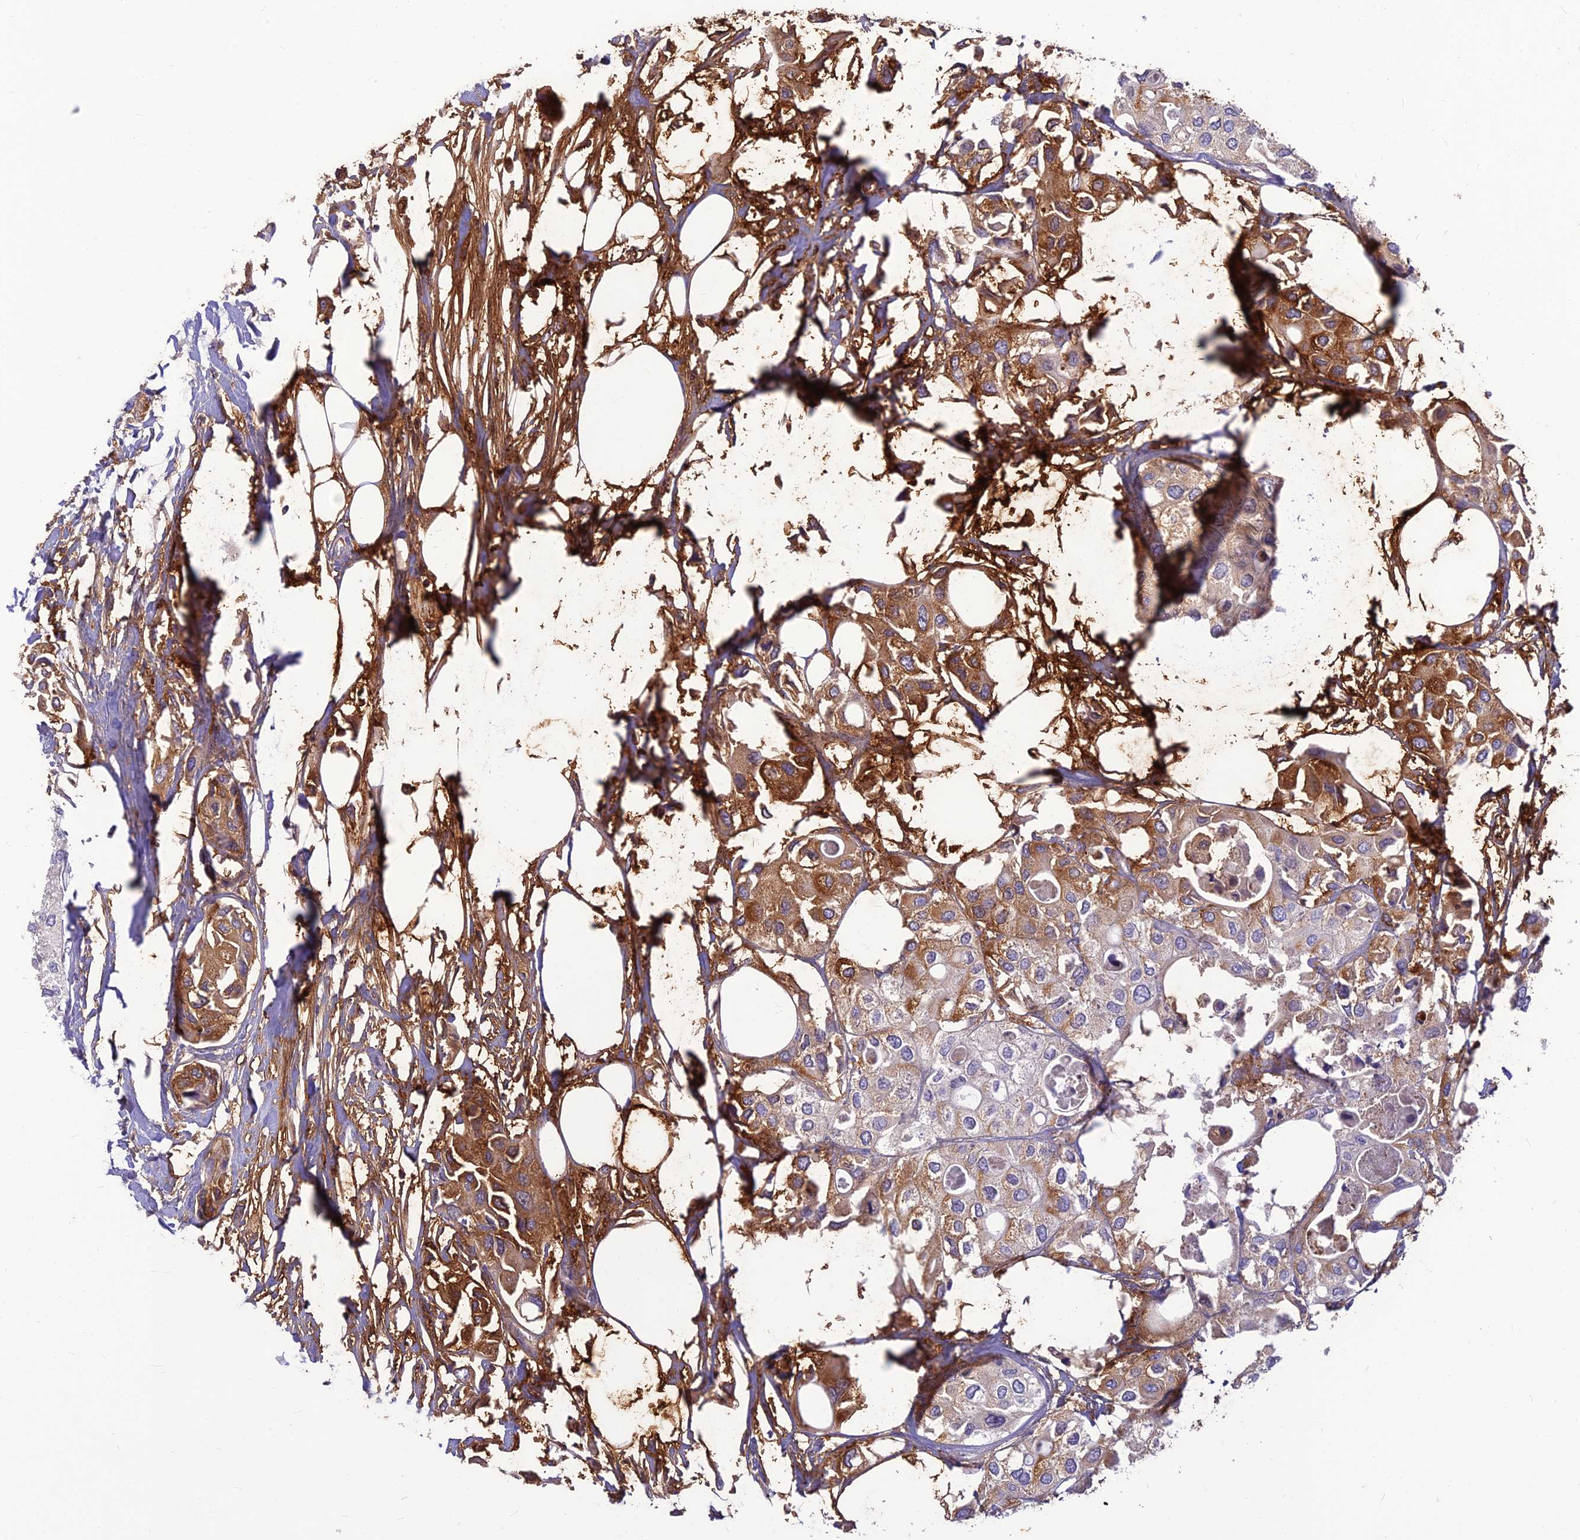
{"staining": {"intensity": "moderate", "quantity": "<25%", "location": "cytoplasmic/membranous"}, "tissue": "urothelial cancer", "cell_type": "Tumor cells", "image_type": "cancer", "snomed": [{"axis": "morphology", "description": "Urothelial carcinoma, High grade"}, {"axis": "topography", "description": "Urinary bladder"}], "caption": "Immunohistochemical staining of human urothelial cancer exhibits low levels of moderate cytoplasmic/membranous expression in approximately <25% of tumor cells.", "gene": "ST8SIA5", "patient": {"sex": "male", "age": 64}}